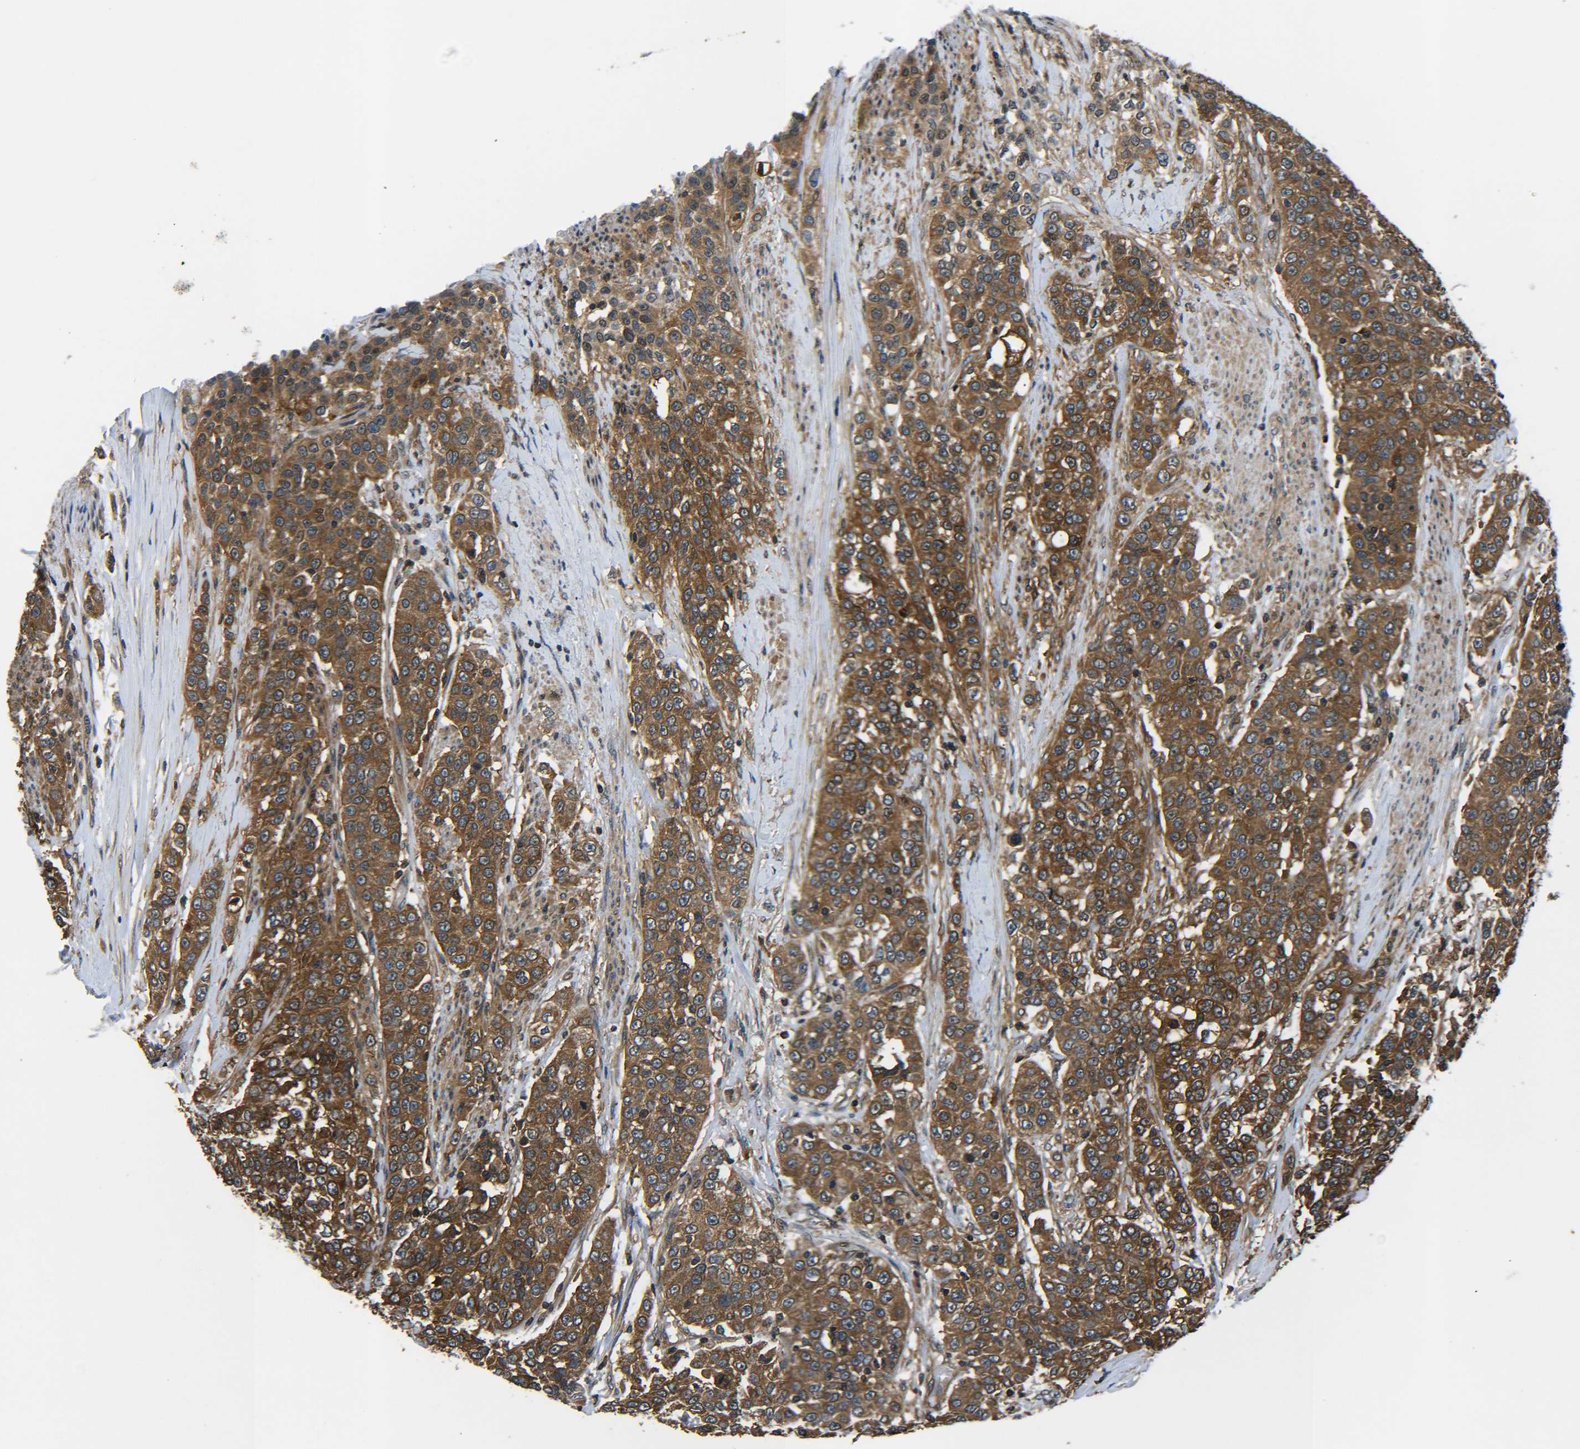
{"staining": {"intensity": "strong", "quantity": ">75%", "location": "cytoplasmic/membranous"}, "tissue": "urothelial cancer", "cell_type": "Tumor cells", "image_type": "cancer", "snomed": [{"axis": "morphology", "description": "Urothelial carcinoma, High grade"}, {"axis": "topography", "description": "Urinary bladder"}], "caption": "Immunohistochemical staining of human urothelial carcinoma (high-grade) reveals strong cytoplasmic/membranous protein positivity in approximately >75% of tumor cells. (Brightfield microscopy of DAB IHC at high magnification).", "gene": "PREB", "patient": {"sex": "female", "age": 80}}